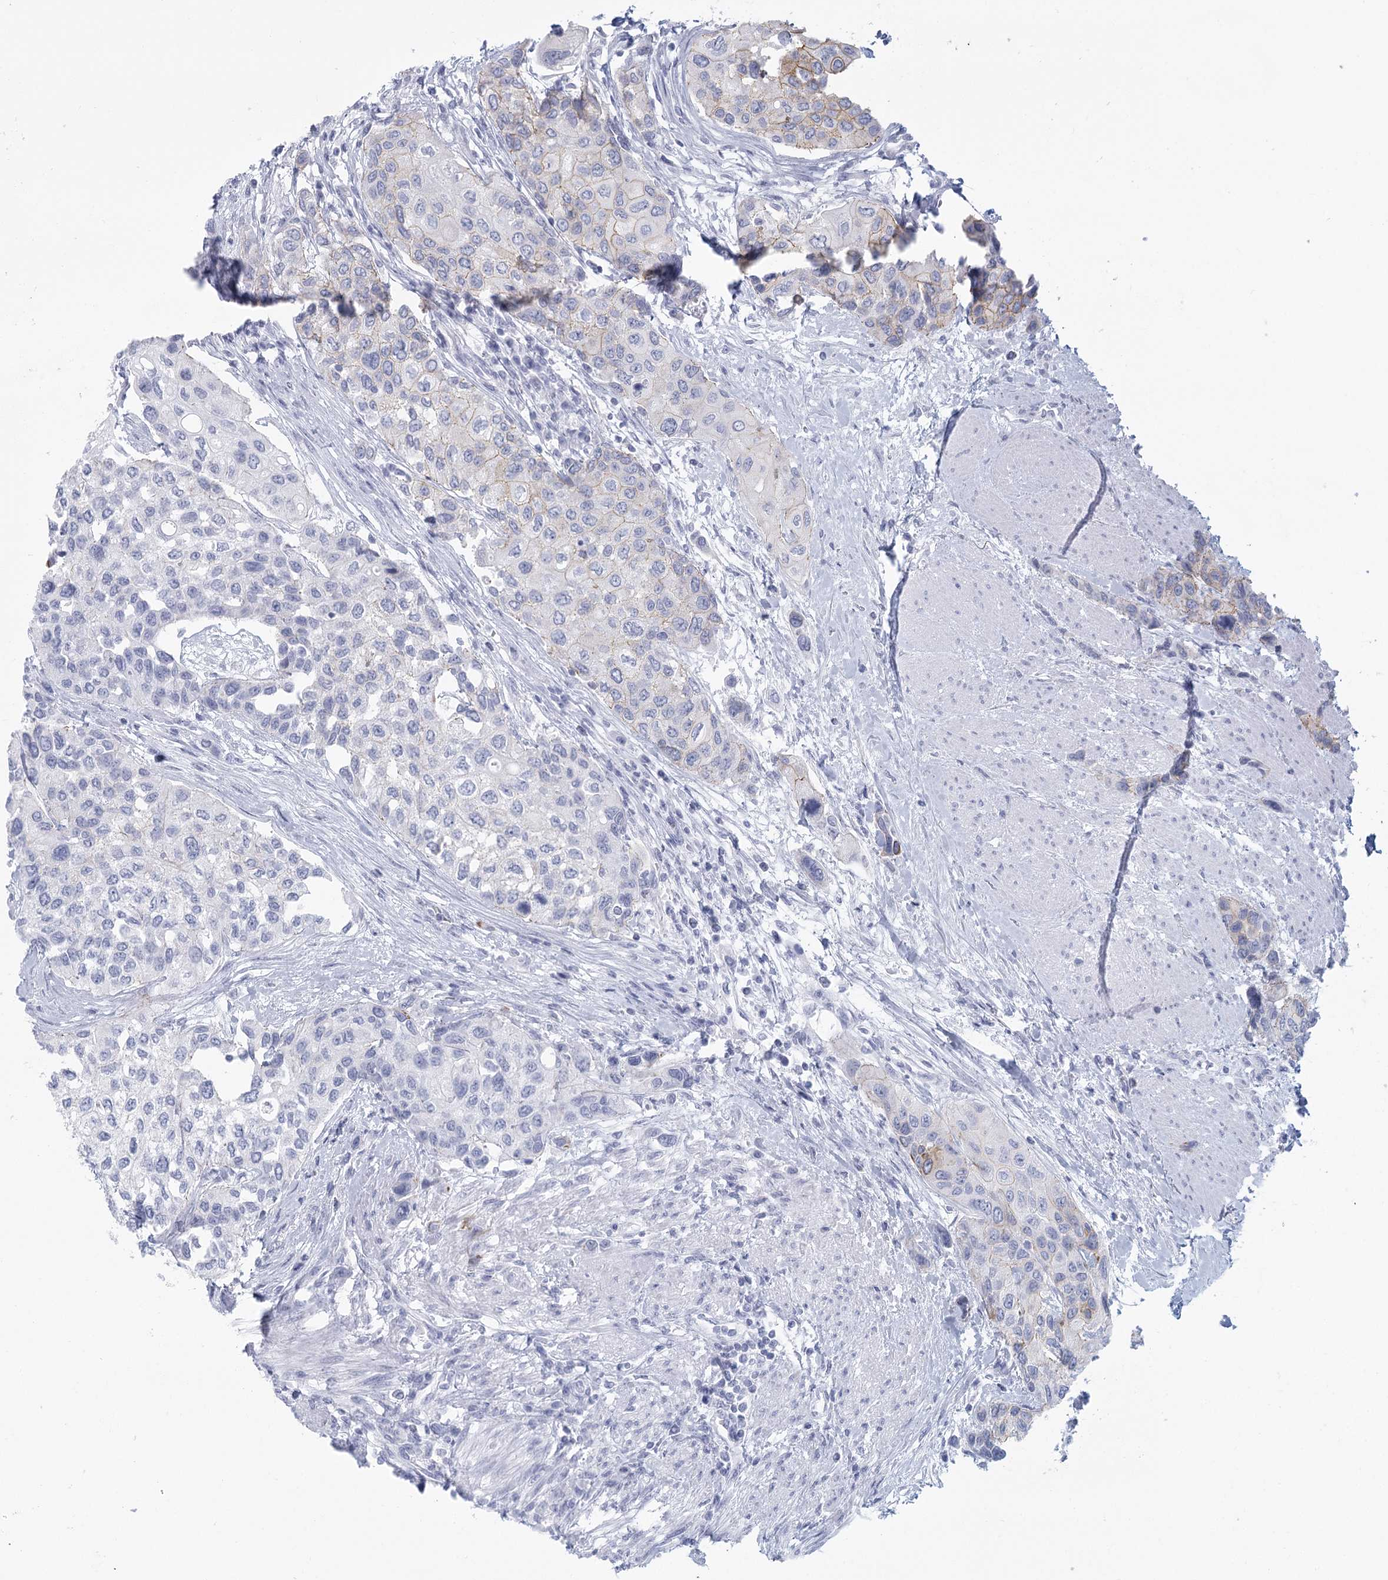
{"staining": {"intensity": "weak", "quantity": "<25%", "location": "cytoplasmic/membranous"}, "tissue": "urothelial cancer", "cell_type": "Tumor cells", "image_type": "cancer", "snomed": [{"axis": "morphology", "description": "Normal tissue, NOS"}, {"axis": "morphology", "description": "Urothelial carcinoma, High grade"}, {"axis": "topography", "description": "Vascular tissue"}, {"axis": "topography", "description": "Urinary bladder"}], "caption": "High-grade urothelial carcinoma stained for a protein using immunohistochemistry reveals no expression tumor cells.", "gene": "WNT8B", "patient": {"sex": "female", "age": 56}}